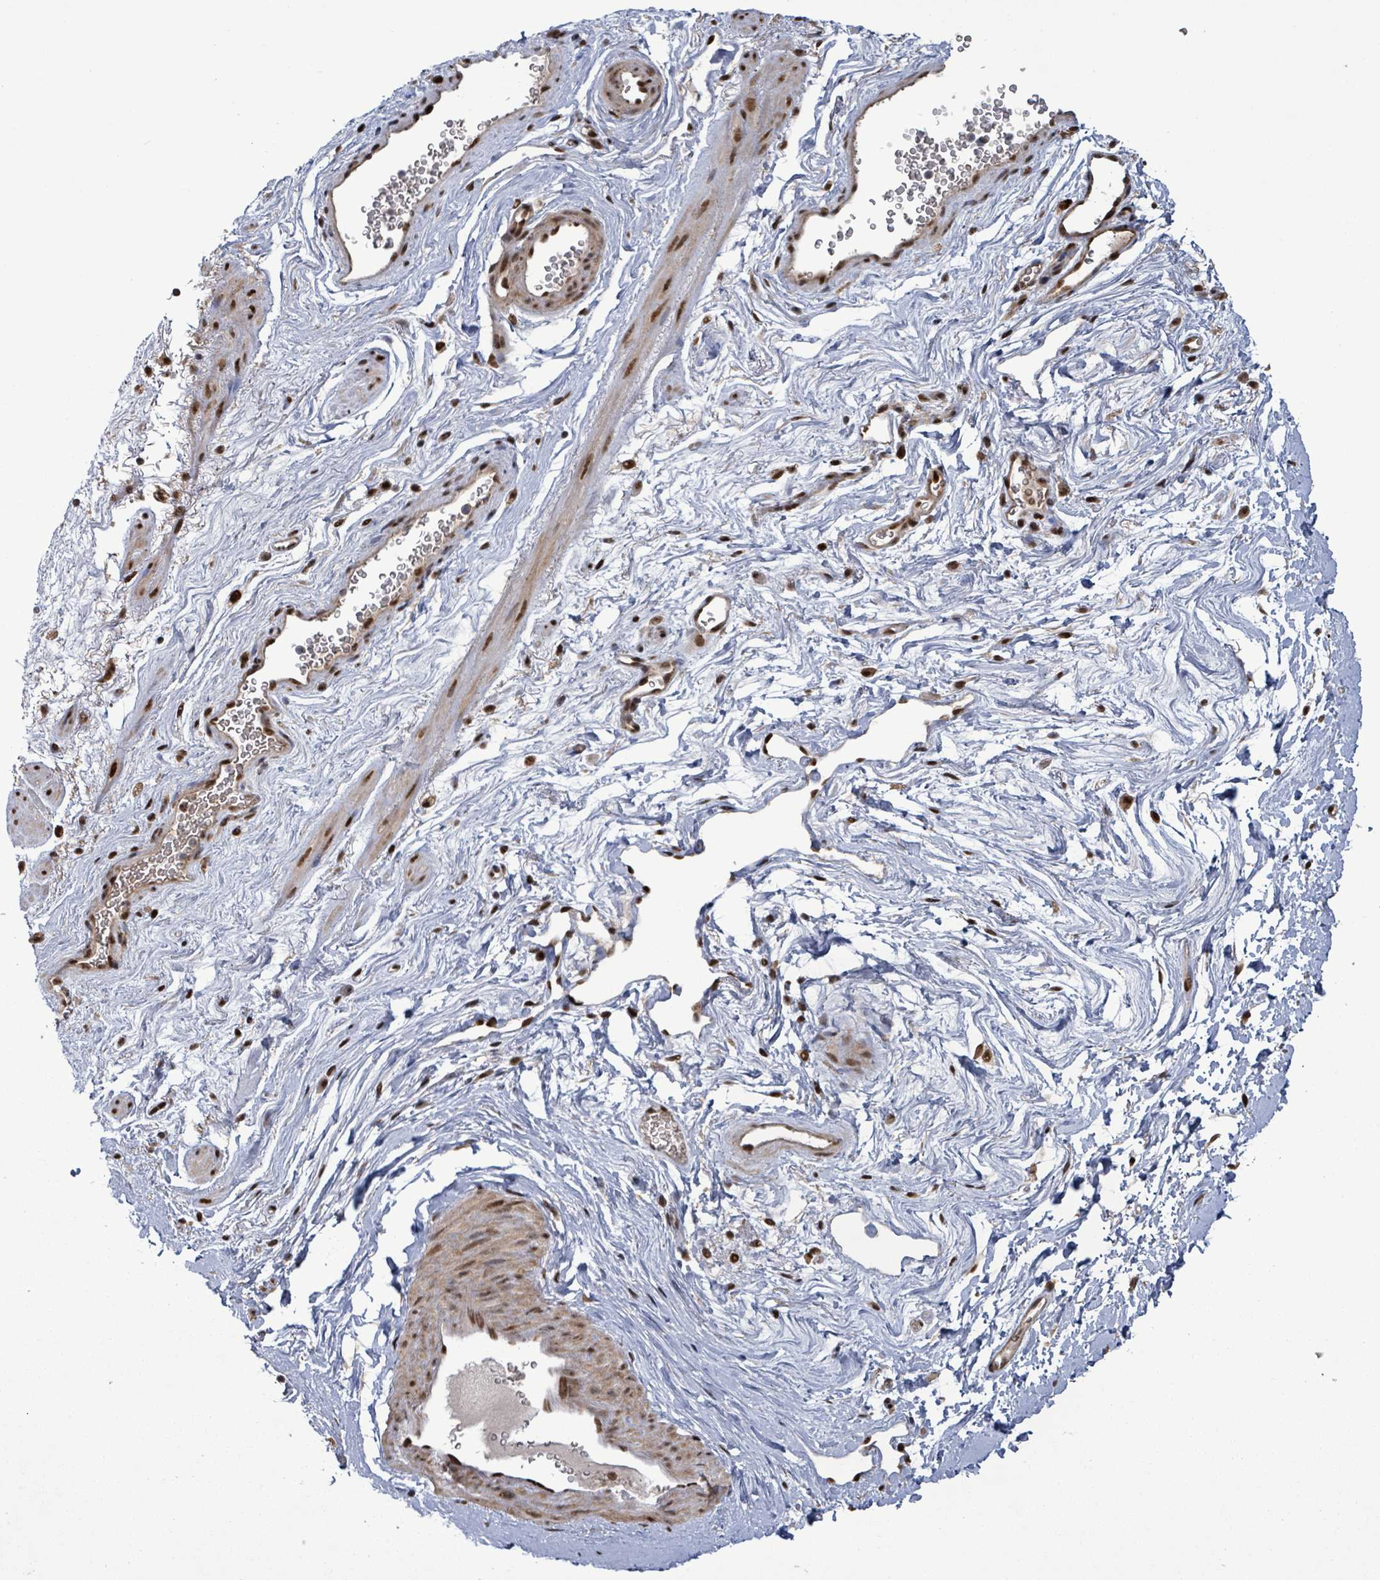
{"staining": {"intensity": "moderate", "quantity": "25%-75%", "location": "cytoplasmic/membranous,nuclear"}, "tissue": "smooth muscle", "cell_type": "Smooth muscle cells", "image_type": "normal", "snomed": [{"axis": "morphology", "description": "Normal tissue, NOS"}, {"axis": "topography", "description": "Smooth muscle"}, {"axis": "topography", "description": "Peripheral nerve tissue"}], "caption": "Immunohistochemistry (DAB (3,3'-diaminobenzidine)) staining of benign human smooth muscle demonstrates moderate cytoplasmic/membranous,nuclear protein expression in about 25%-75% of smooth muscle cells.", "gene": "PATZ1", "patient": {"sex": "male", "age": 69}}